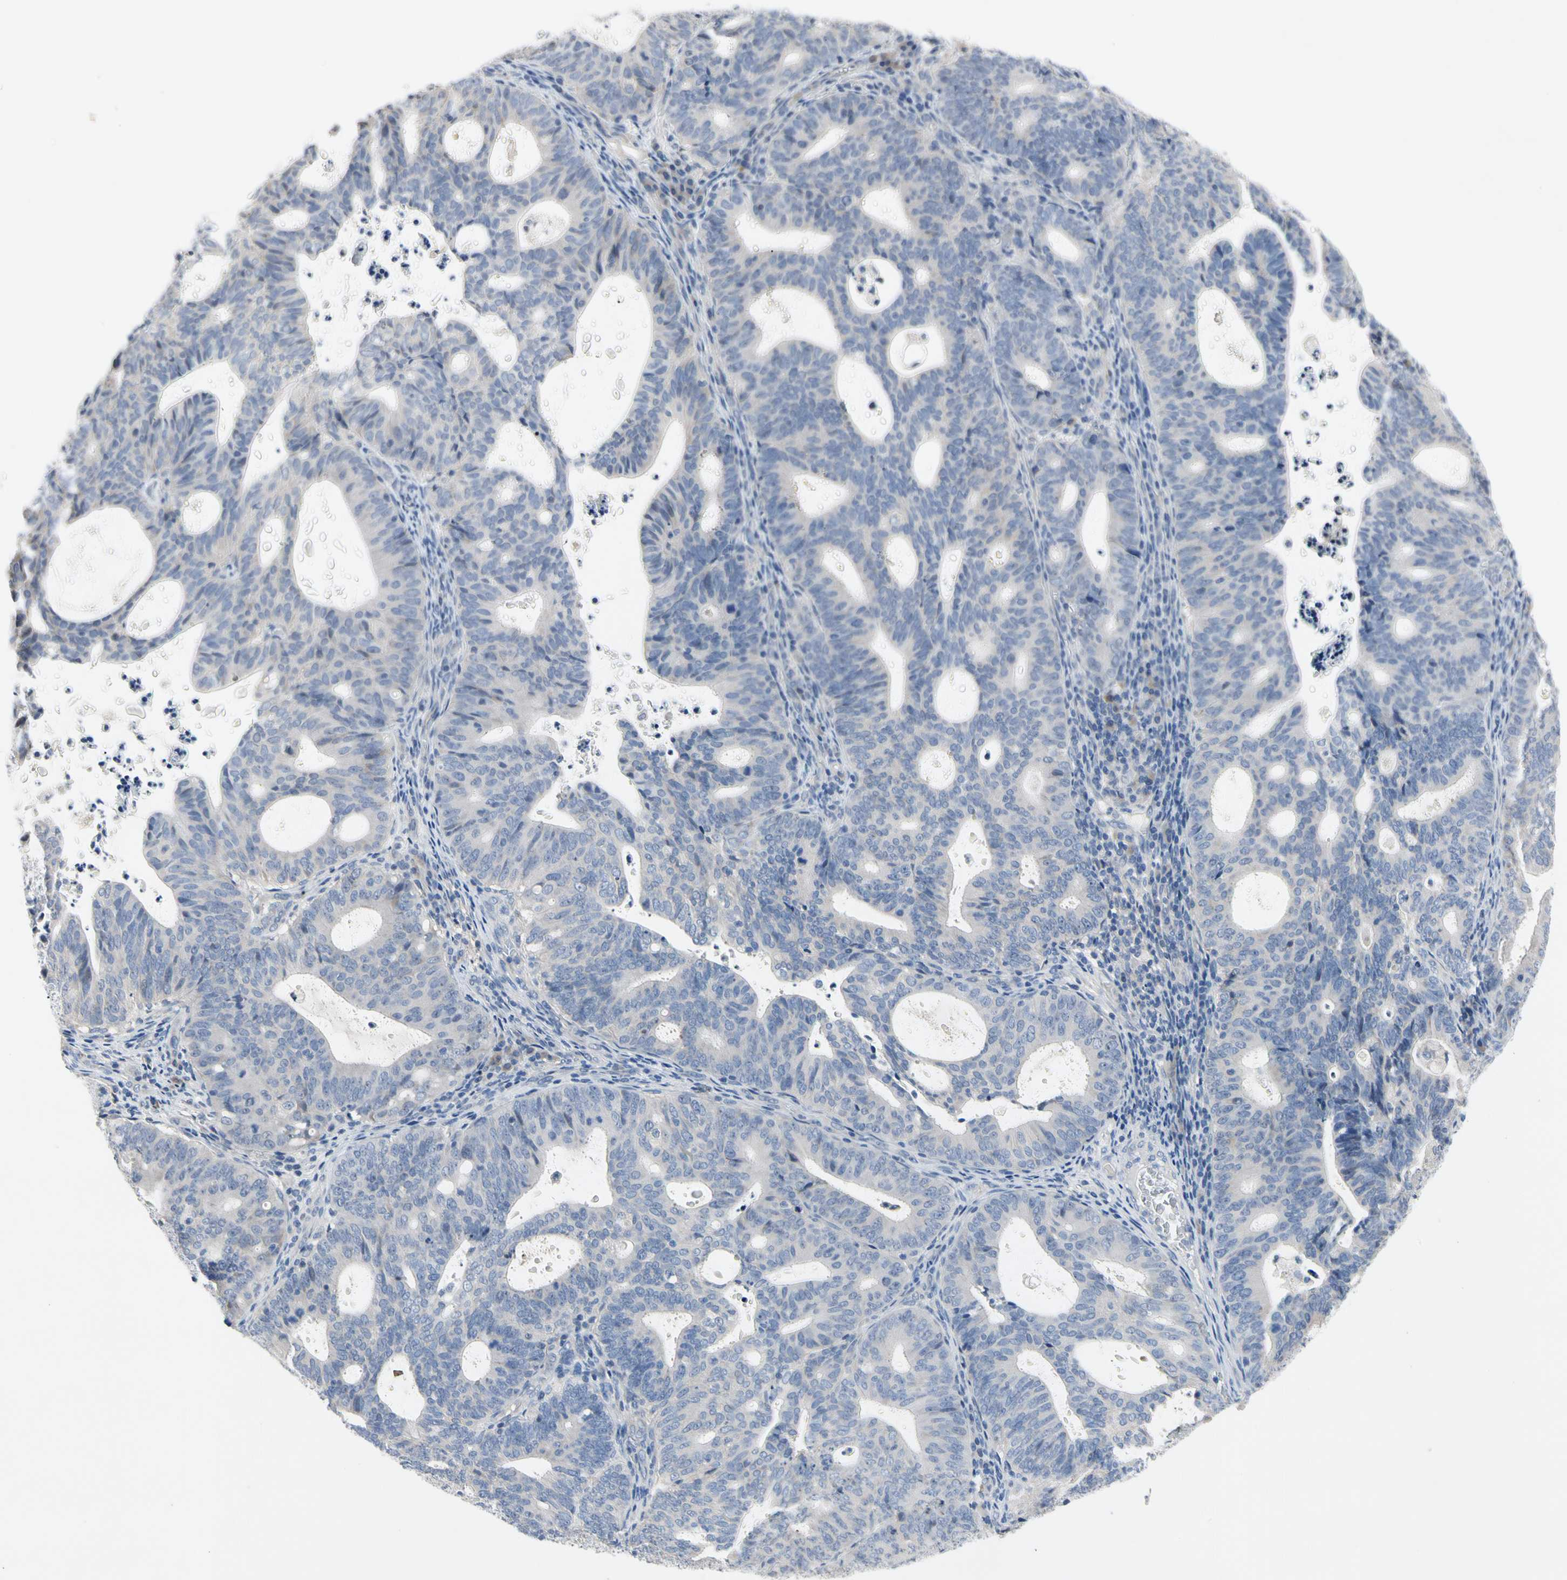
{"staining": {"intensity": "negative", "quantity": "none", "location": "none"}, "tissue": "endometrial cancer", "cell_type": "Tumor cells", "image_type": "cancer", "snomed": [{"axis": "morphology", "description": "Adenocarcinoma, NOS"}, {"axis": "topography", "description": "Uterus"}], "caption": "Immunohistochemistry of human endometrial cancer displays no positivity in tumor cells.", "gene": "GAS6", "patient": {"sex": "female", "age": 83}}